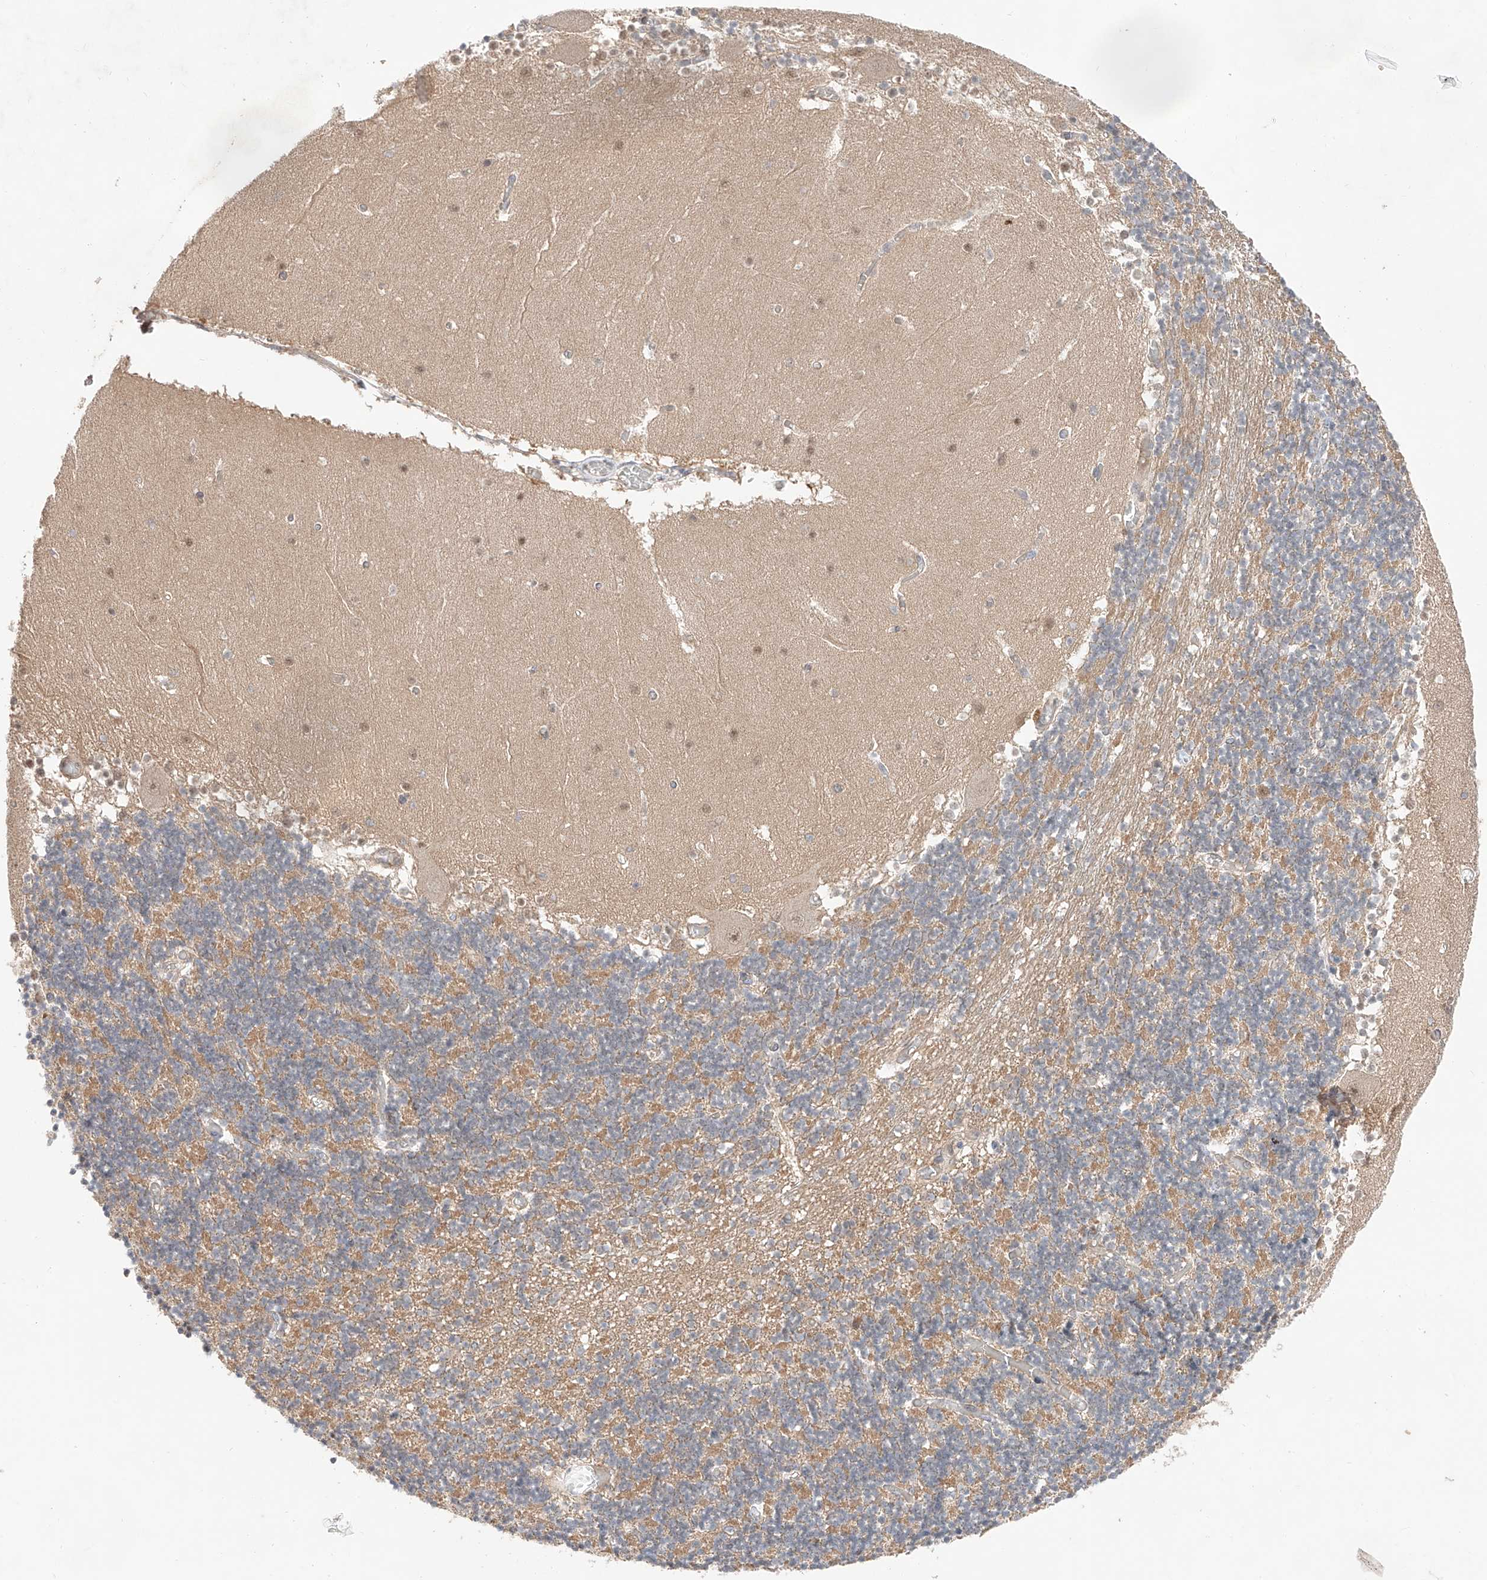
{"staining": {"intensity": "negative", "quantity": "none", "location": "none"}, "tissue": "cerebellum", "cell_type": "Cells in granular layer", "image_type": "normal", "snomed": [{"axis": "morphology", "description": "Normal tissue, NOS"}, {"axis": "topography", "description": "Cerebellum"}], "caption": "This is an immunohistochemistry image of benign human cerebellum. There is no staining in cells in granular layer.", "gene": "TSR2", "patient": {"sex": "female", "age": 28}}